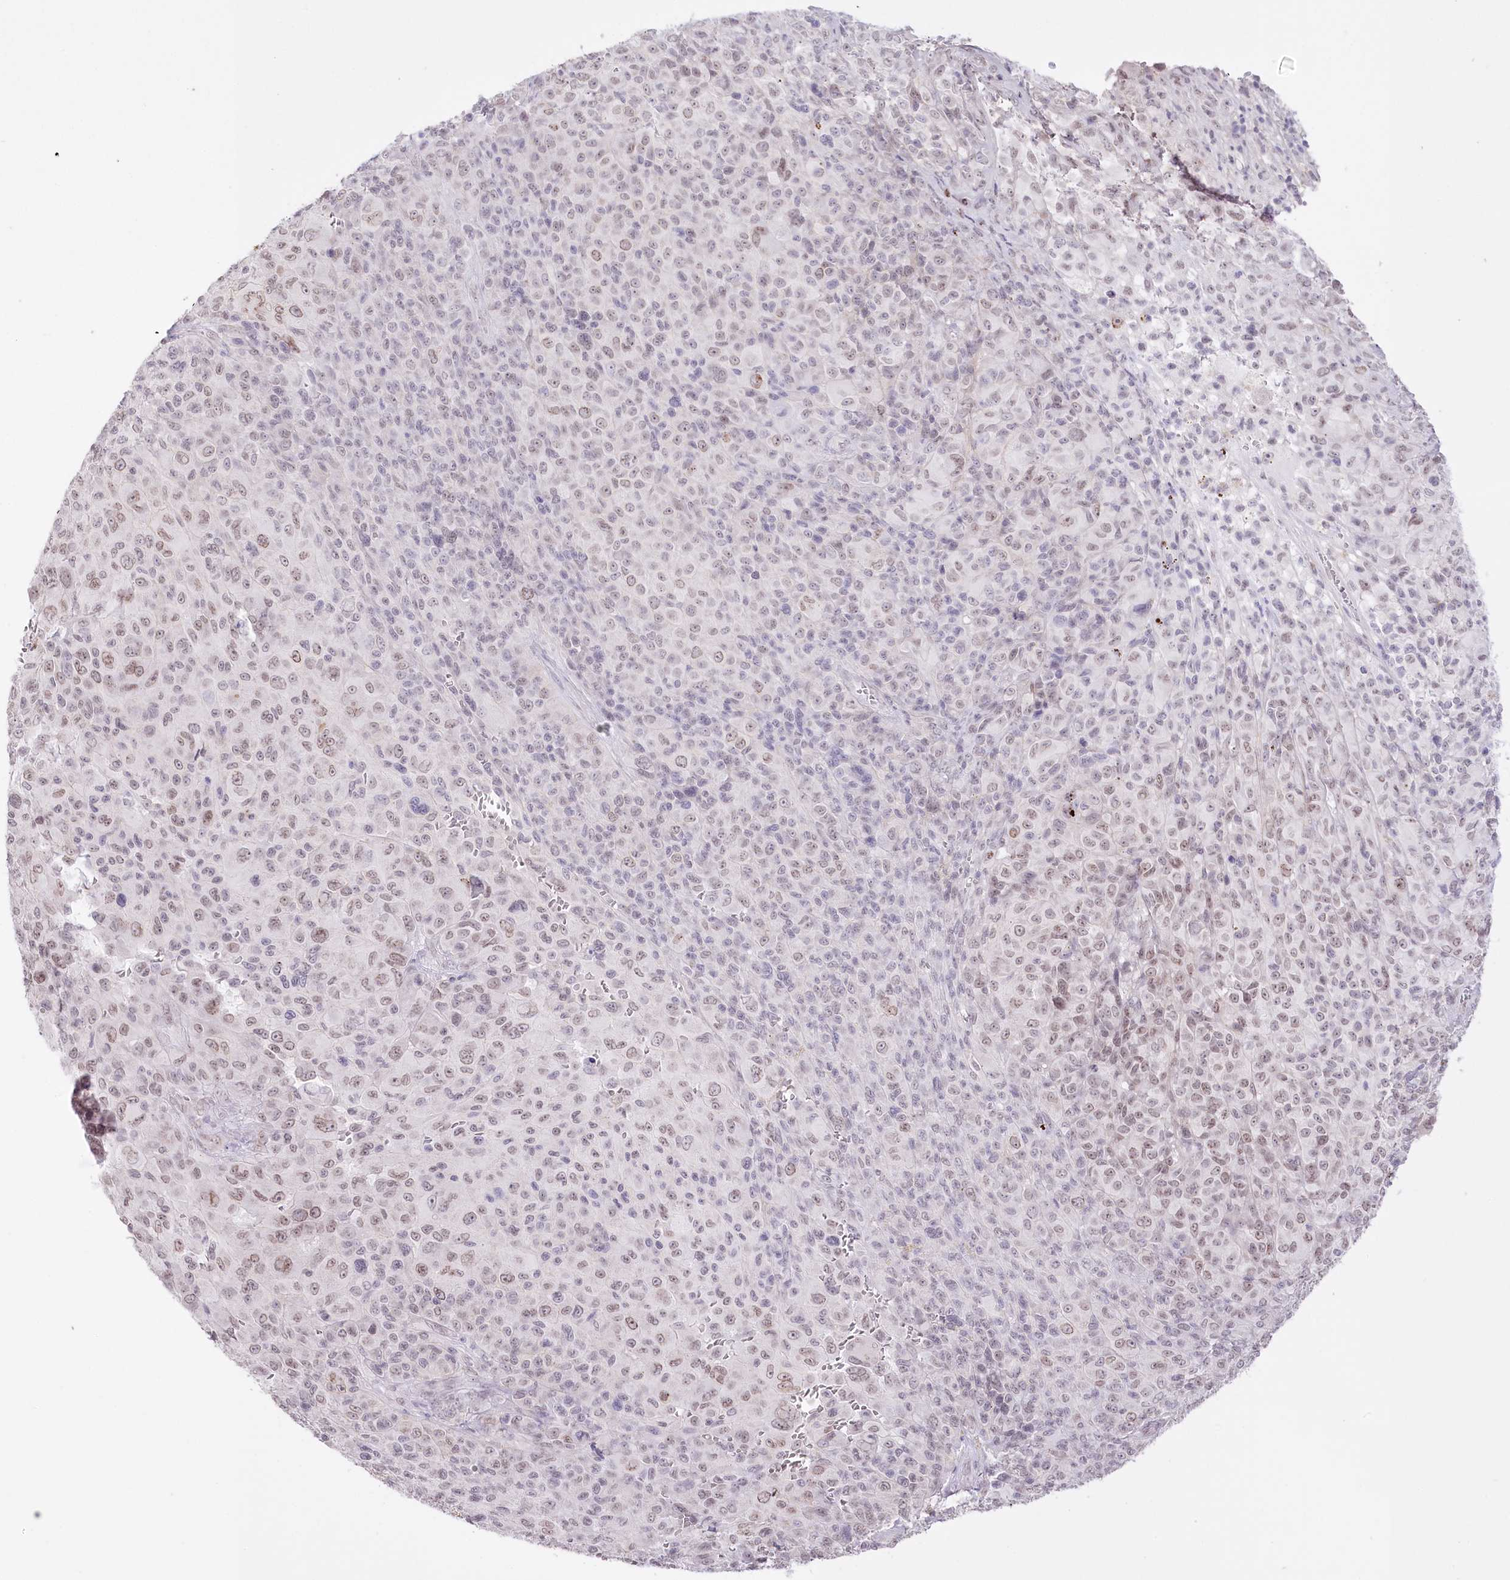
{"staining": {"intensity": "weak", "quantity": "25%-75%", "location": "nuclear"}, "tissue": "melanoma", "cell_type": "Tumor cells", "image_type": "cancer", "snomed": [{"axis": "morphology", "description": "Malignant melanoma, NOS"}, {"axis": "topography", "description": "Skin of trunk"}], "caption": "Melanoma stained with IHC reveals weak nuclear expression in about 25%-75% of tumor cells. (Brightfield microscopy of DAB IHC at high magnification).", "gene": "SLC39A10", "patient": {"sex": "male", "age": 71}}